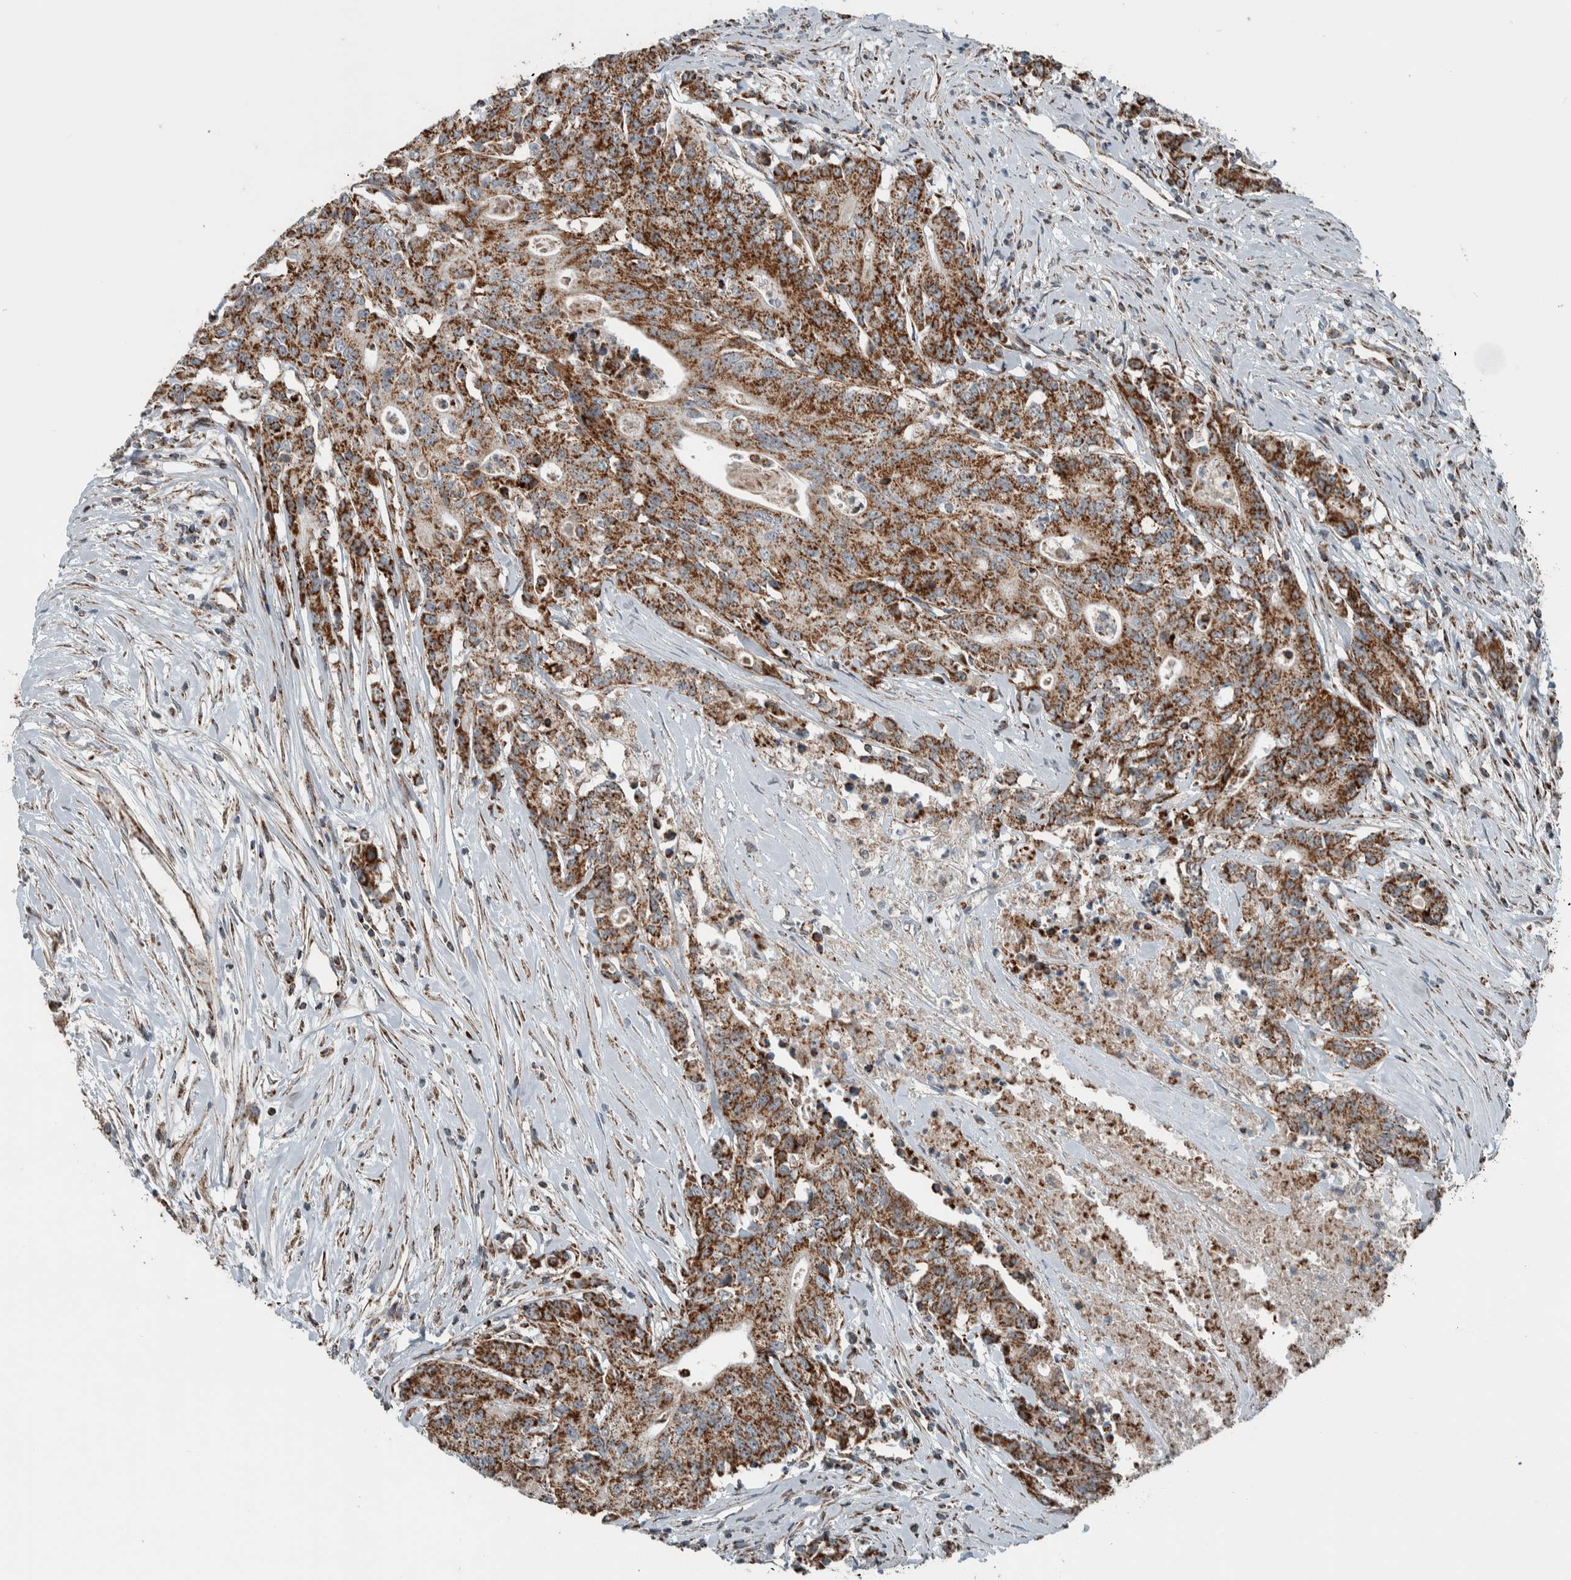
{"staining": {"intensity": "moderate", "quantity": ">75%", "location": "cytoplasmic/membranous"}, "tissue": "colorectal cancer", "cell_type": "Tumor cells", "image_type": "cancer", "snomed": [{"axis": "morphology", "description": "Adenocarcinoma, NOS"}, {"axis": "topography", "description": "Colon"}], "caption": "Immunohistochemistry (IHC) image of human adenocarcinoma (colorectal) stained for a protein (brown), which shows medium levels of moderate cytoplasmic/membranous positivity in approximately >75% of tumor cells.", "gene": "CNTROB", "patient": {"sex": "female", "age": 77}}